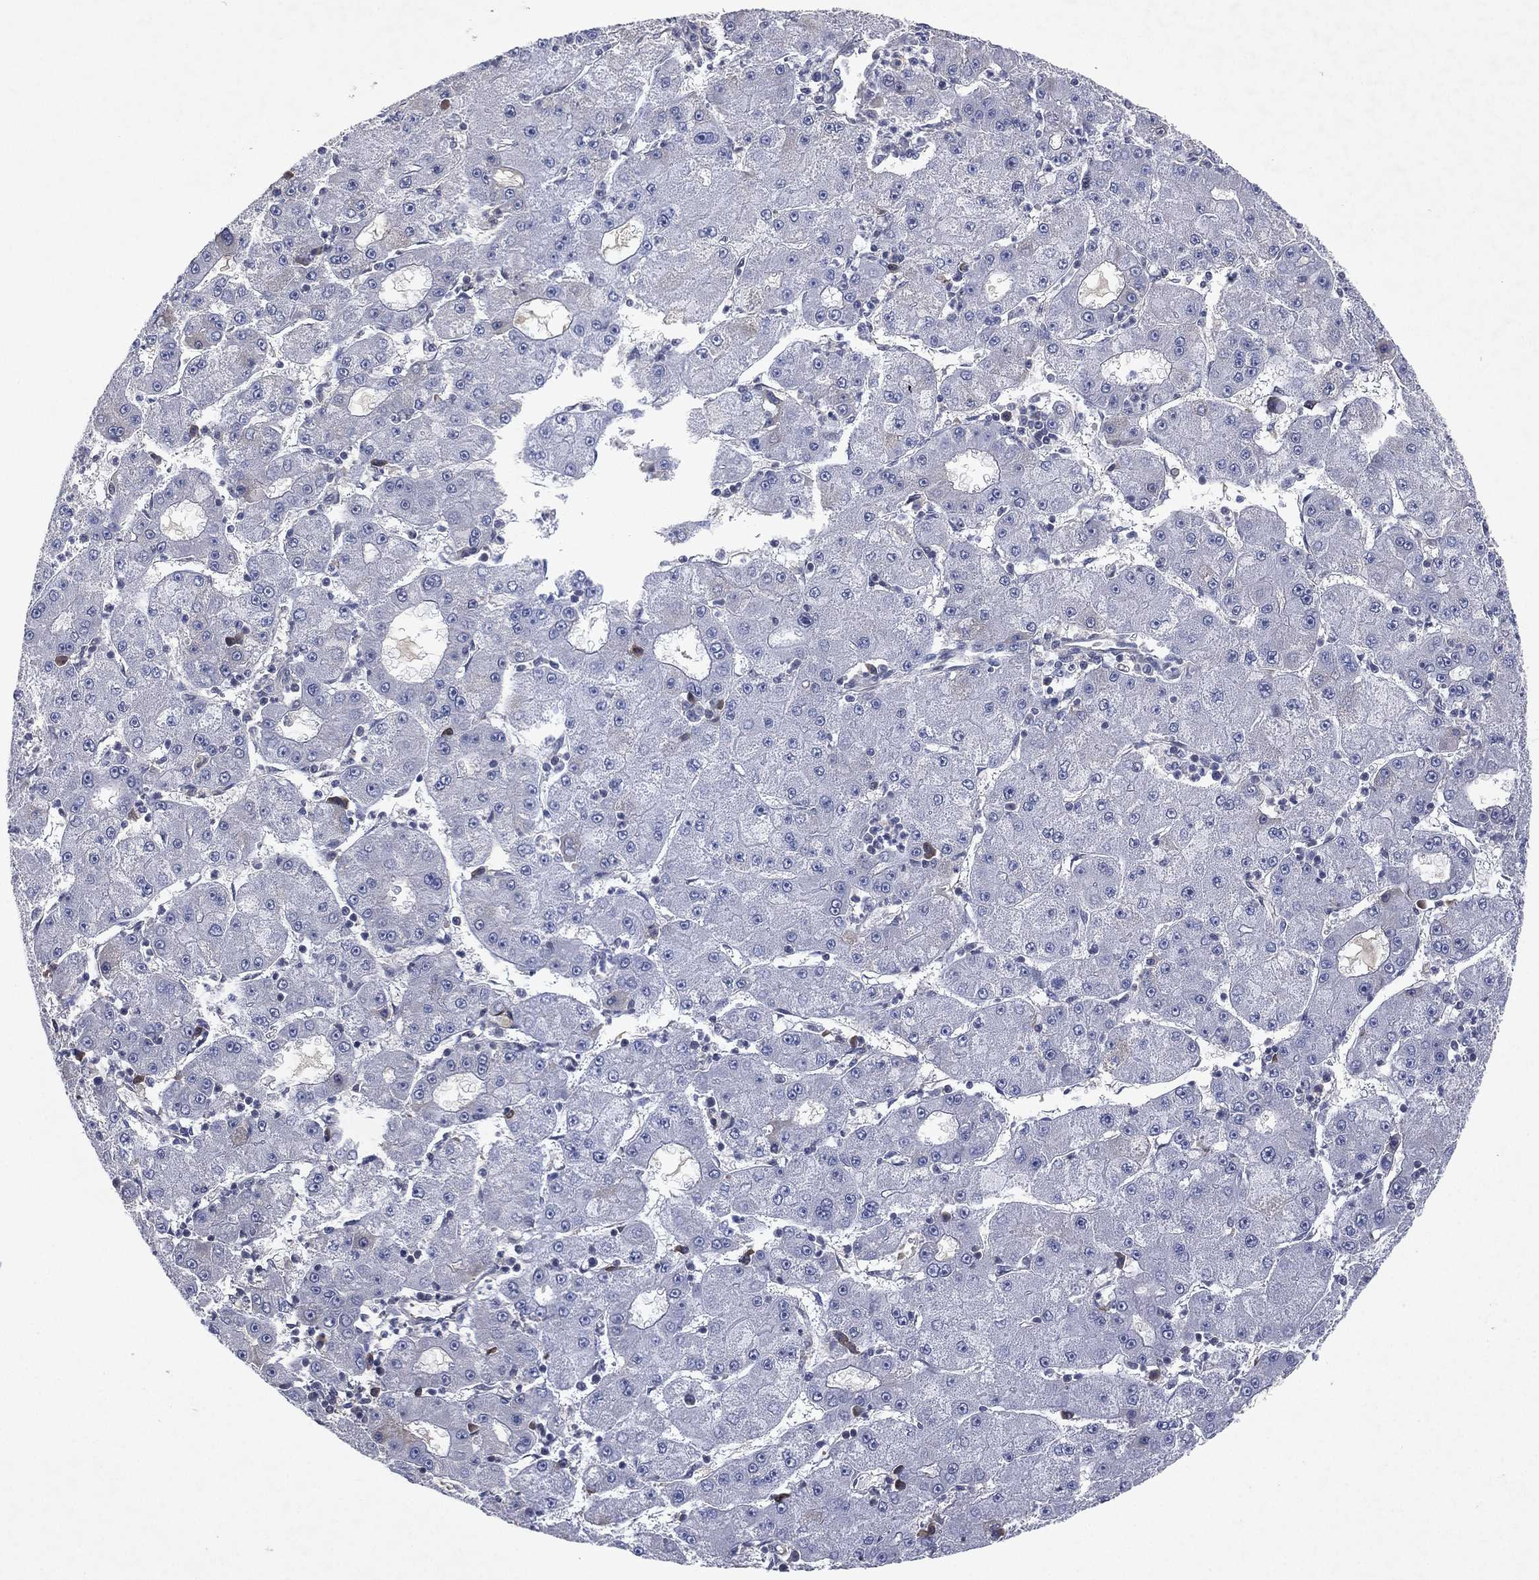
{"staining": {"intensity": "negative", "quantity": "none", "location": "none"}, "tissue": "liver cancer", "cell_type": "Tumor cells", "image_type": "cancer", "snomed": [{"axis": "morphology", "description": "Carcinoma, Hepatocellular, NOS"}, {"axis": "topography", "description": "Liver"}], "caption": "Immunohistochemistry (IHC) image of neoplastic tissue: liver hepatocellular carcinoma stained with DAB (3,3'-diaminobenzidine) reveals no significant protein staining in tumor cells.", "gene": "FLI1", "patient": {"sex": "male", "age": 73}}